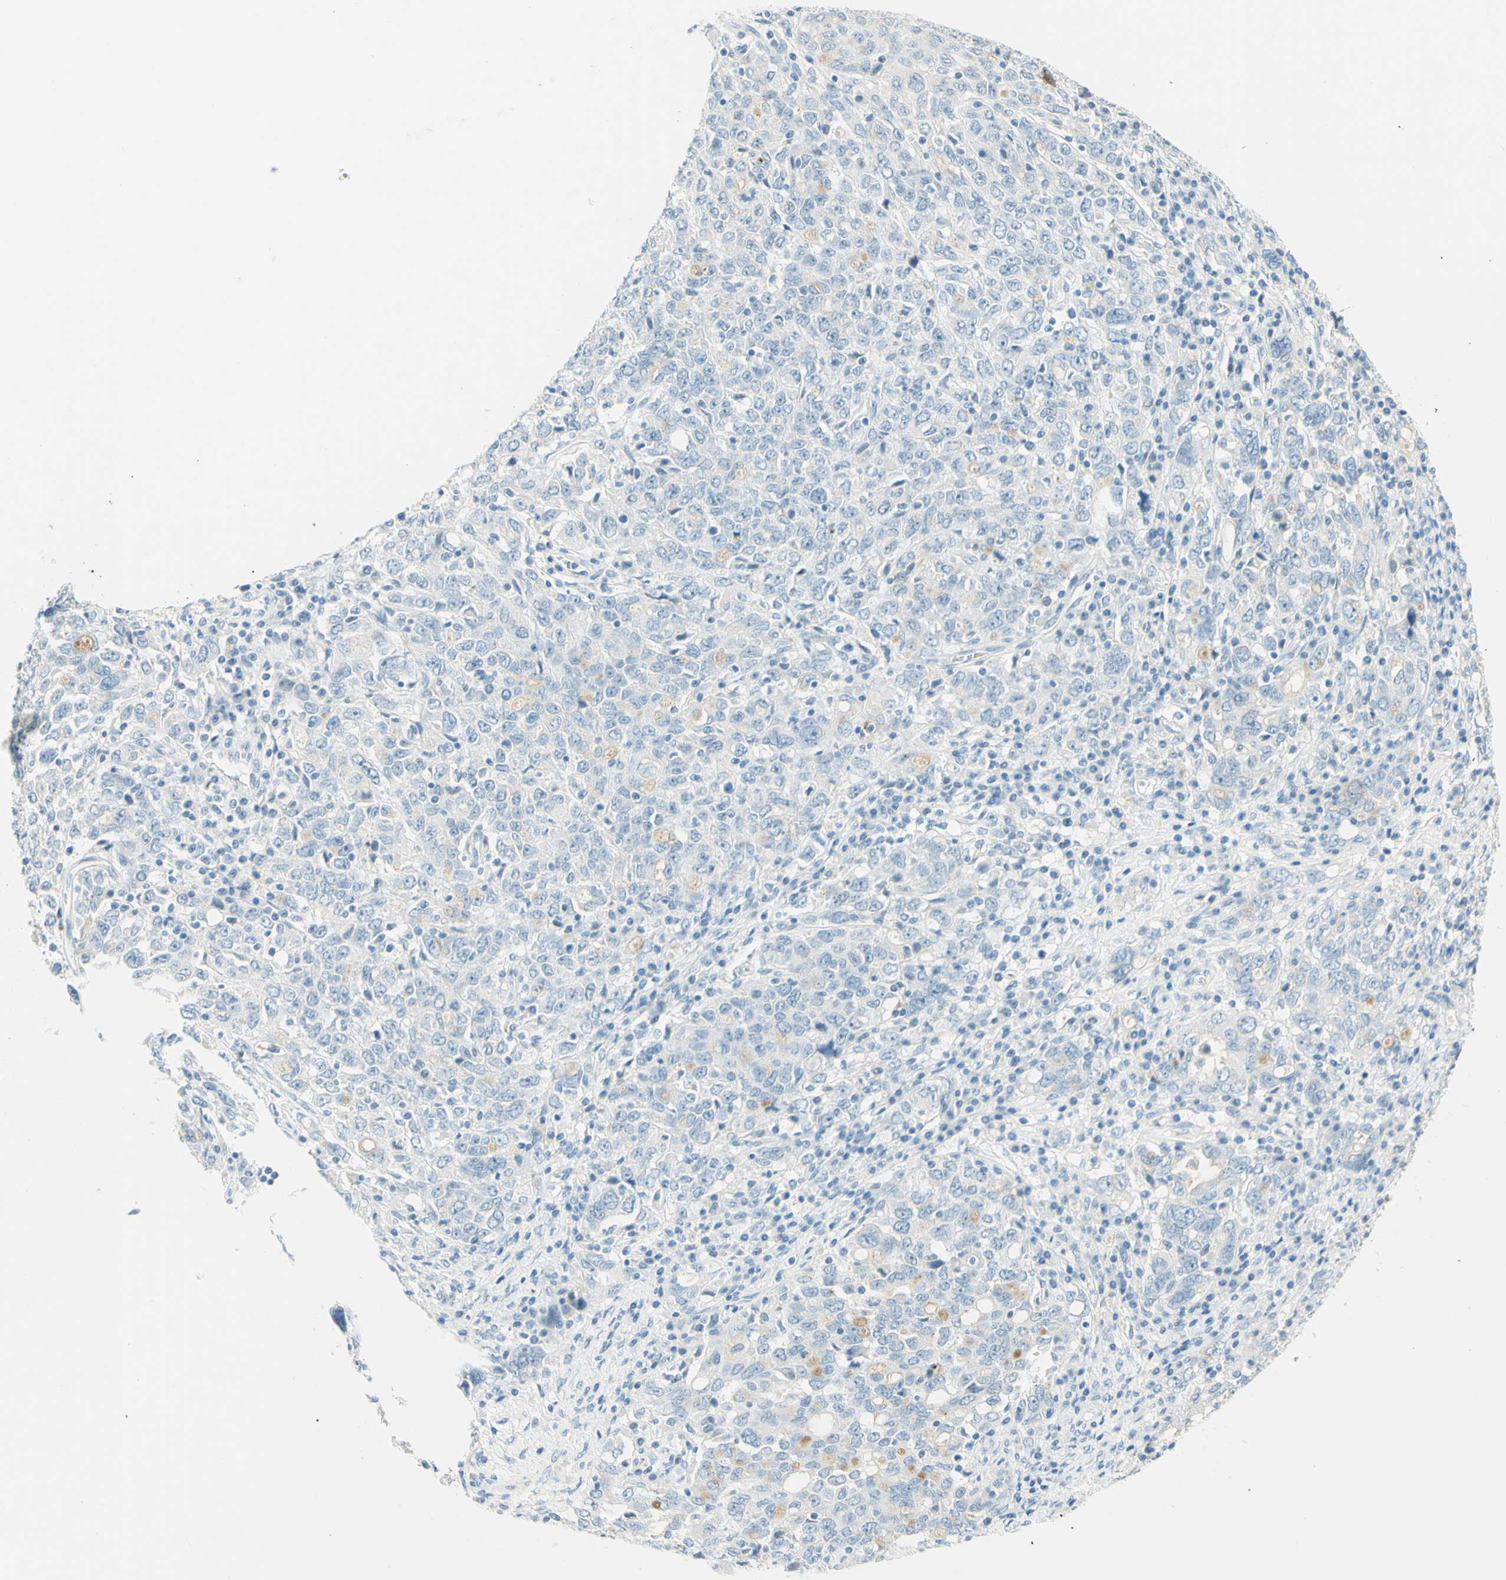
{"staining": {"intensity": "negative", "quantity": "none", "location": "none"}, "tissue": "ovarian cancer", "cell_type": "Tumor cells", "image_type": "cancer", "snomed": [{"axis": "morphology", "description": "Carcinoma, endometroid"}, {"axis": "topography", "description": "Ovary"}], "caption": "A micrograph of ovarian endometroid carcinoma stained for a protein exhibits no brown staining in tumor cells. (DAB IHC visualized using brightfield microscopy, high magnification).", "gene": "TMEM132D", "patient": {"sex": "female", "age": 62}}